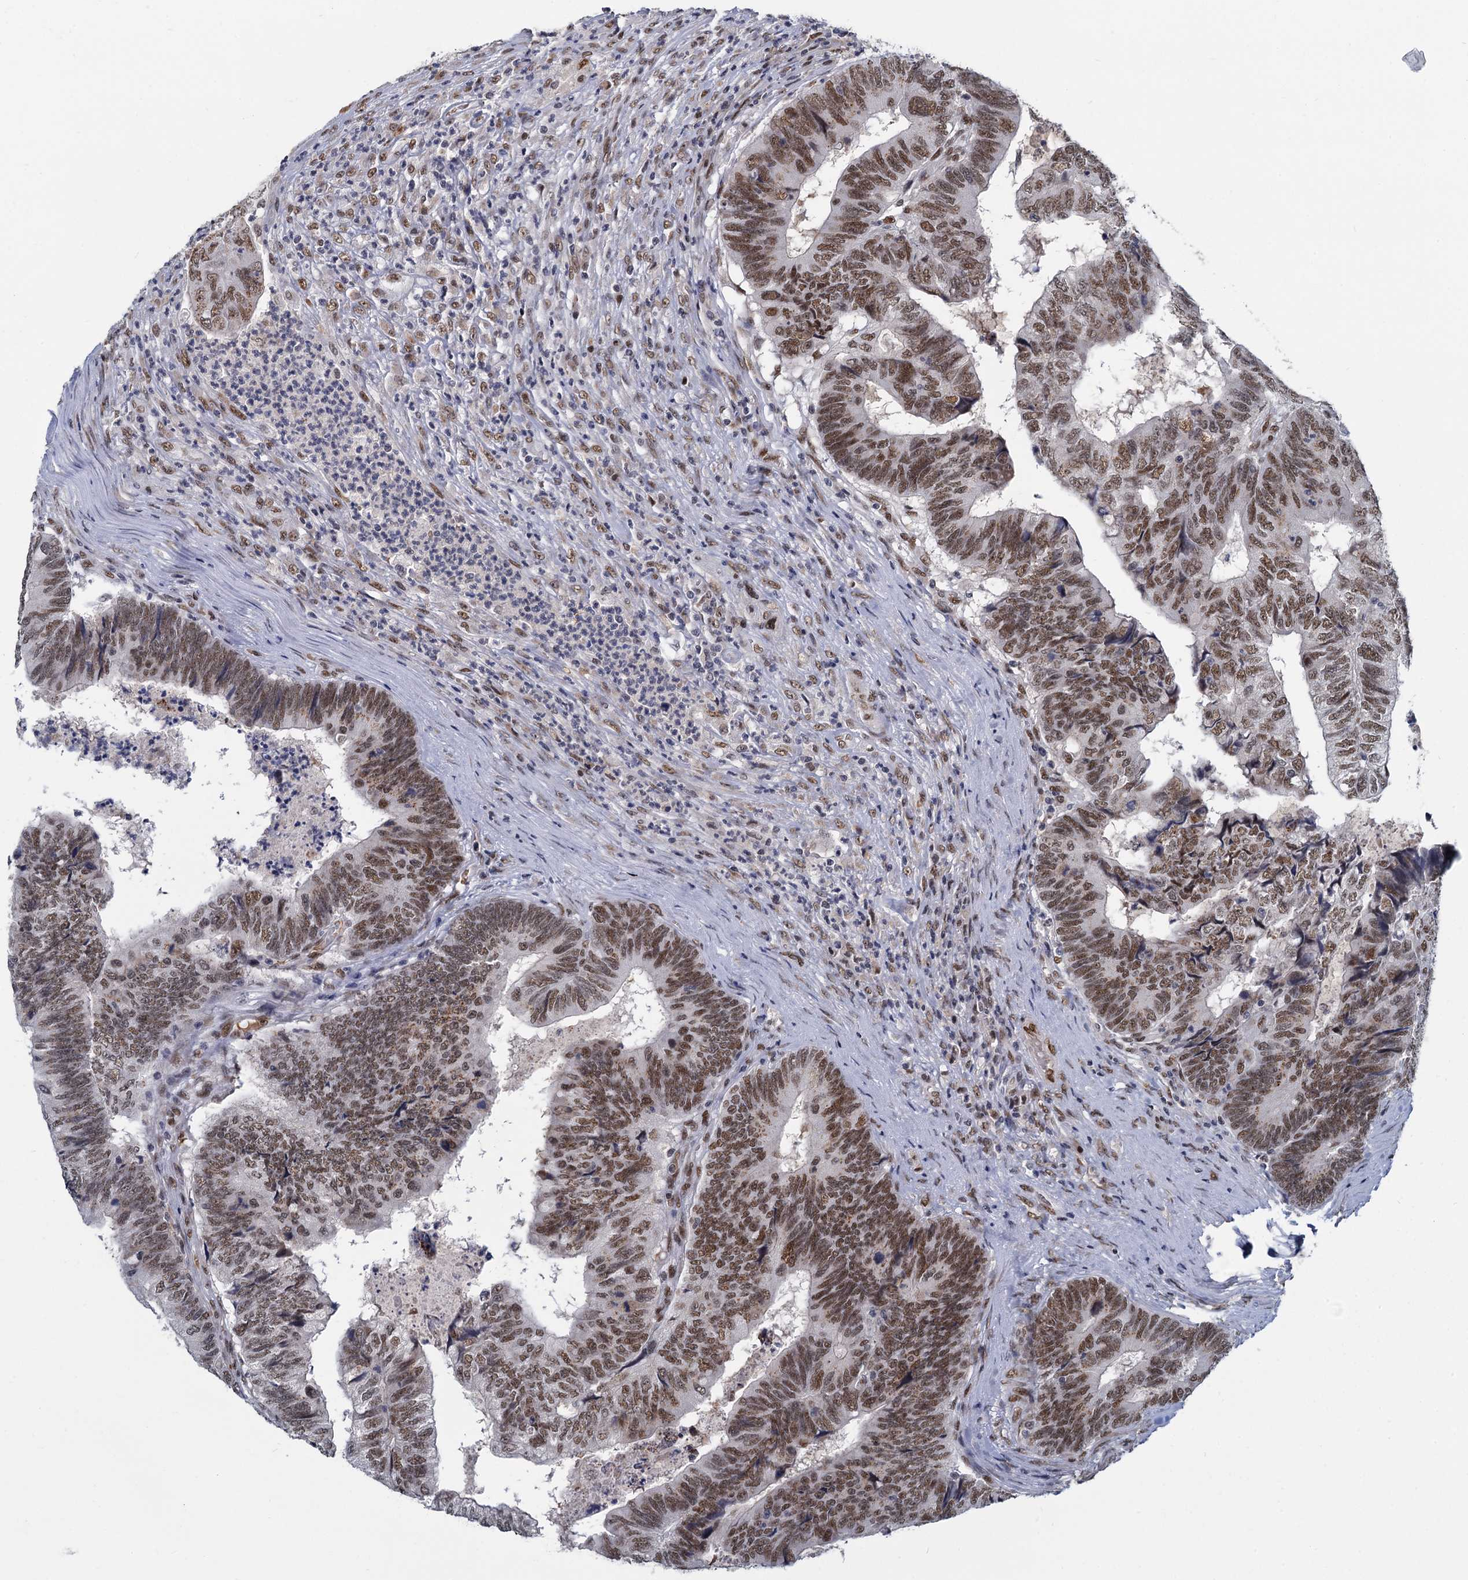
{"staining": {"intensity": "moderate", "quantity": ">75%", "location": "nuclear"}, "tissue": "colorectal cancer", "cell_type": "Tumor cells", "image_type": "cancer", "snomed": [{"axis": "morphology", "description": "Adenocarcinoma, NOS"}, {"axis": "topography", "description": "Colon"}], "caption": "Protein analysis of colorectal adenocarcinoma tissue shows moderate nuclear staining in about >75% of tumor cells.", "gene": "RPRD1A", "patient": {"sex": "female", "age": 67}}